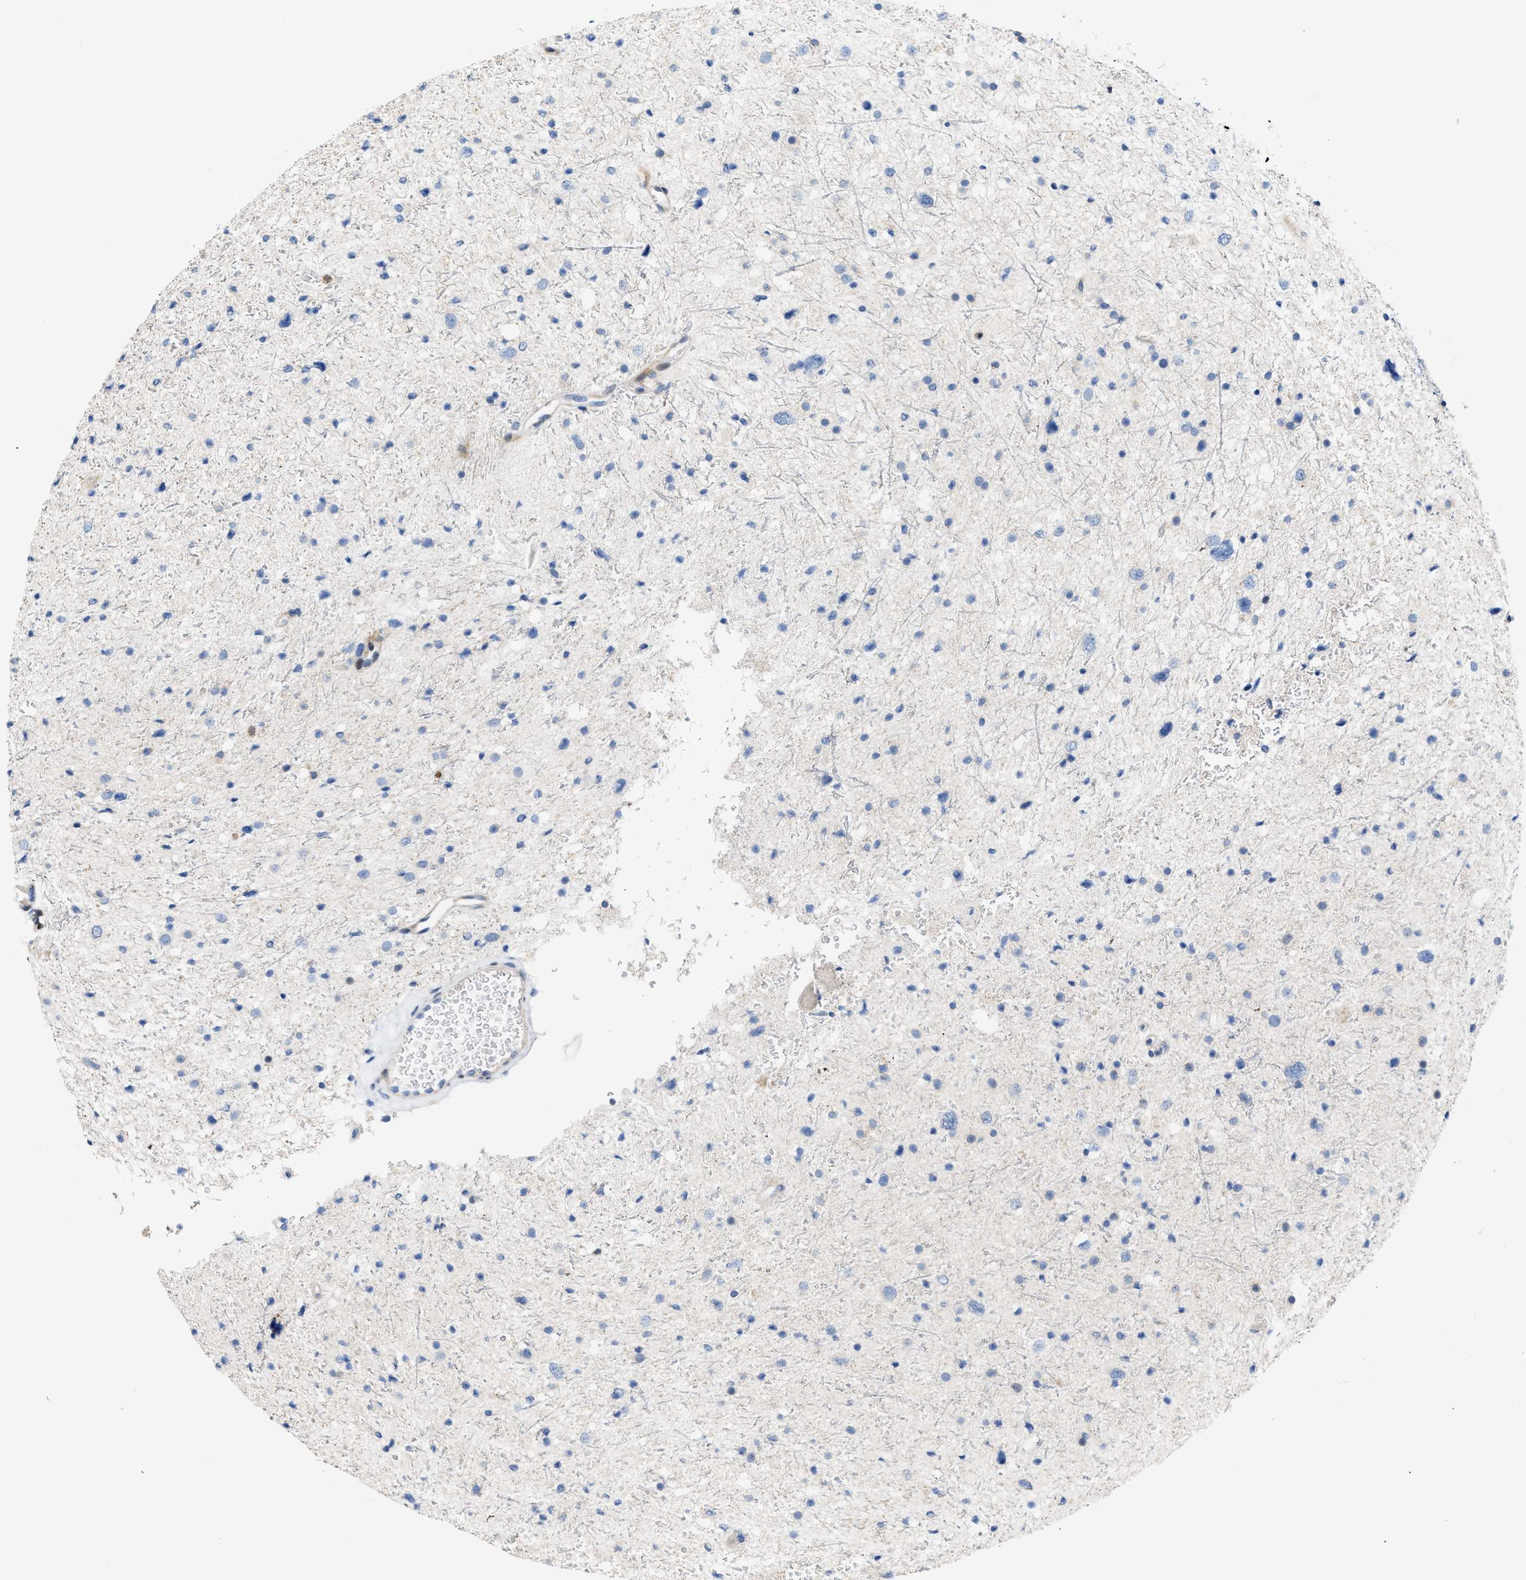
{"staining": {"intensity": "negative", "quantity": "none", "location": "none"}, "tissue": "glioma", "cell_type": "Tumor cells", "image_type": "cancer", "snomed": [{"axis": "morphology", "description": "Glioma, malignant, Low grade"}, {"axis": "topography", "description": "Brain"}], "caption": "Immunohistochemistry (IHC) of human glioma displays no expression in tumor cells.", "gene": "ATP9A", "patient": {"sex": "female", "age": 37}}